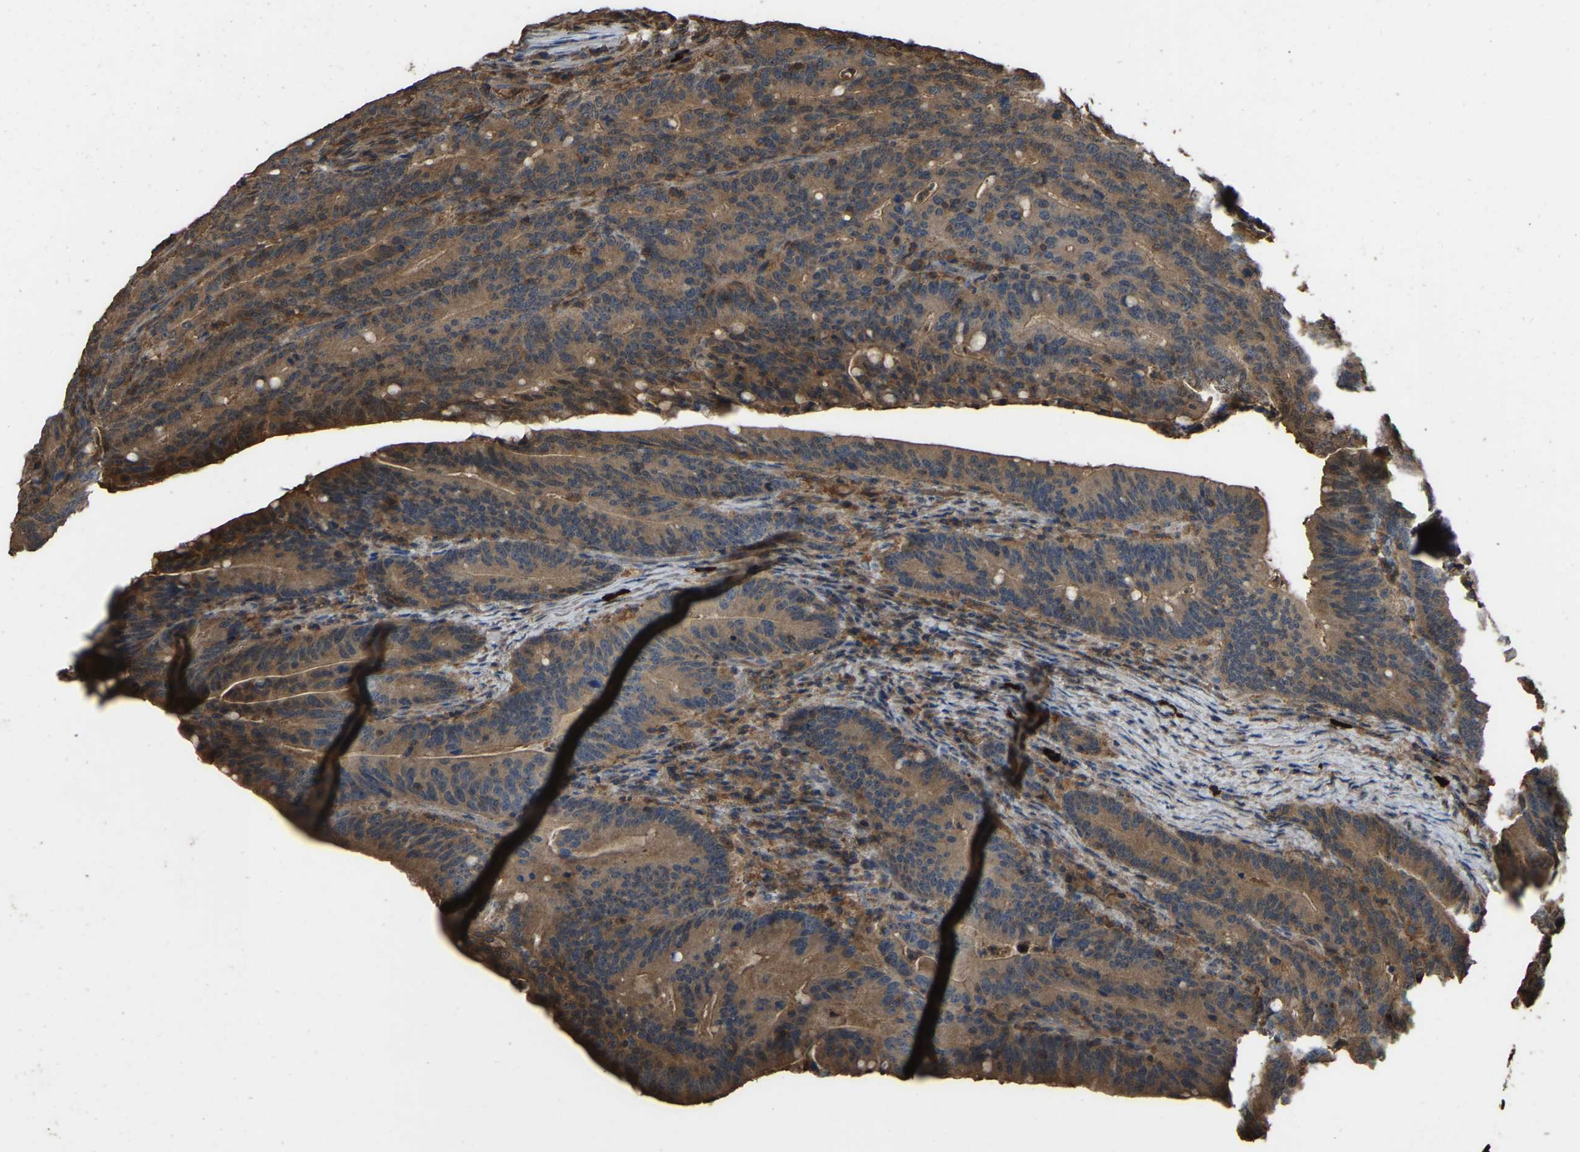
{"staining": {"intensity": "moderate", "quantity": ">75%", "location": "cytoplasmic/membranous"}, "tissue": "colorectal cancer", "cell_type": "Tumor cells", "image_type": "cancer", "snomed": [{"axis": "morphology", "description": "Adenocarcinoma, NOS"}, {"axis": "topography", "description": "Colon"}], "caption": "Protein staining demonstrates moderate cytoplasmic/membranous staining in about >75% of tumor cells in colorectal cancer.", "gene": "FHIT", "patient": {"sex": "female", "age": 66}}